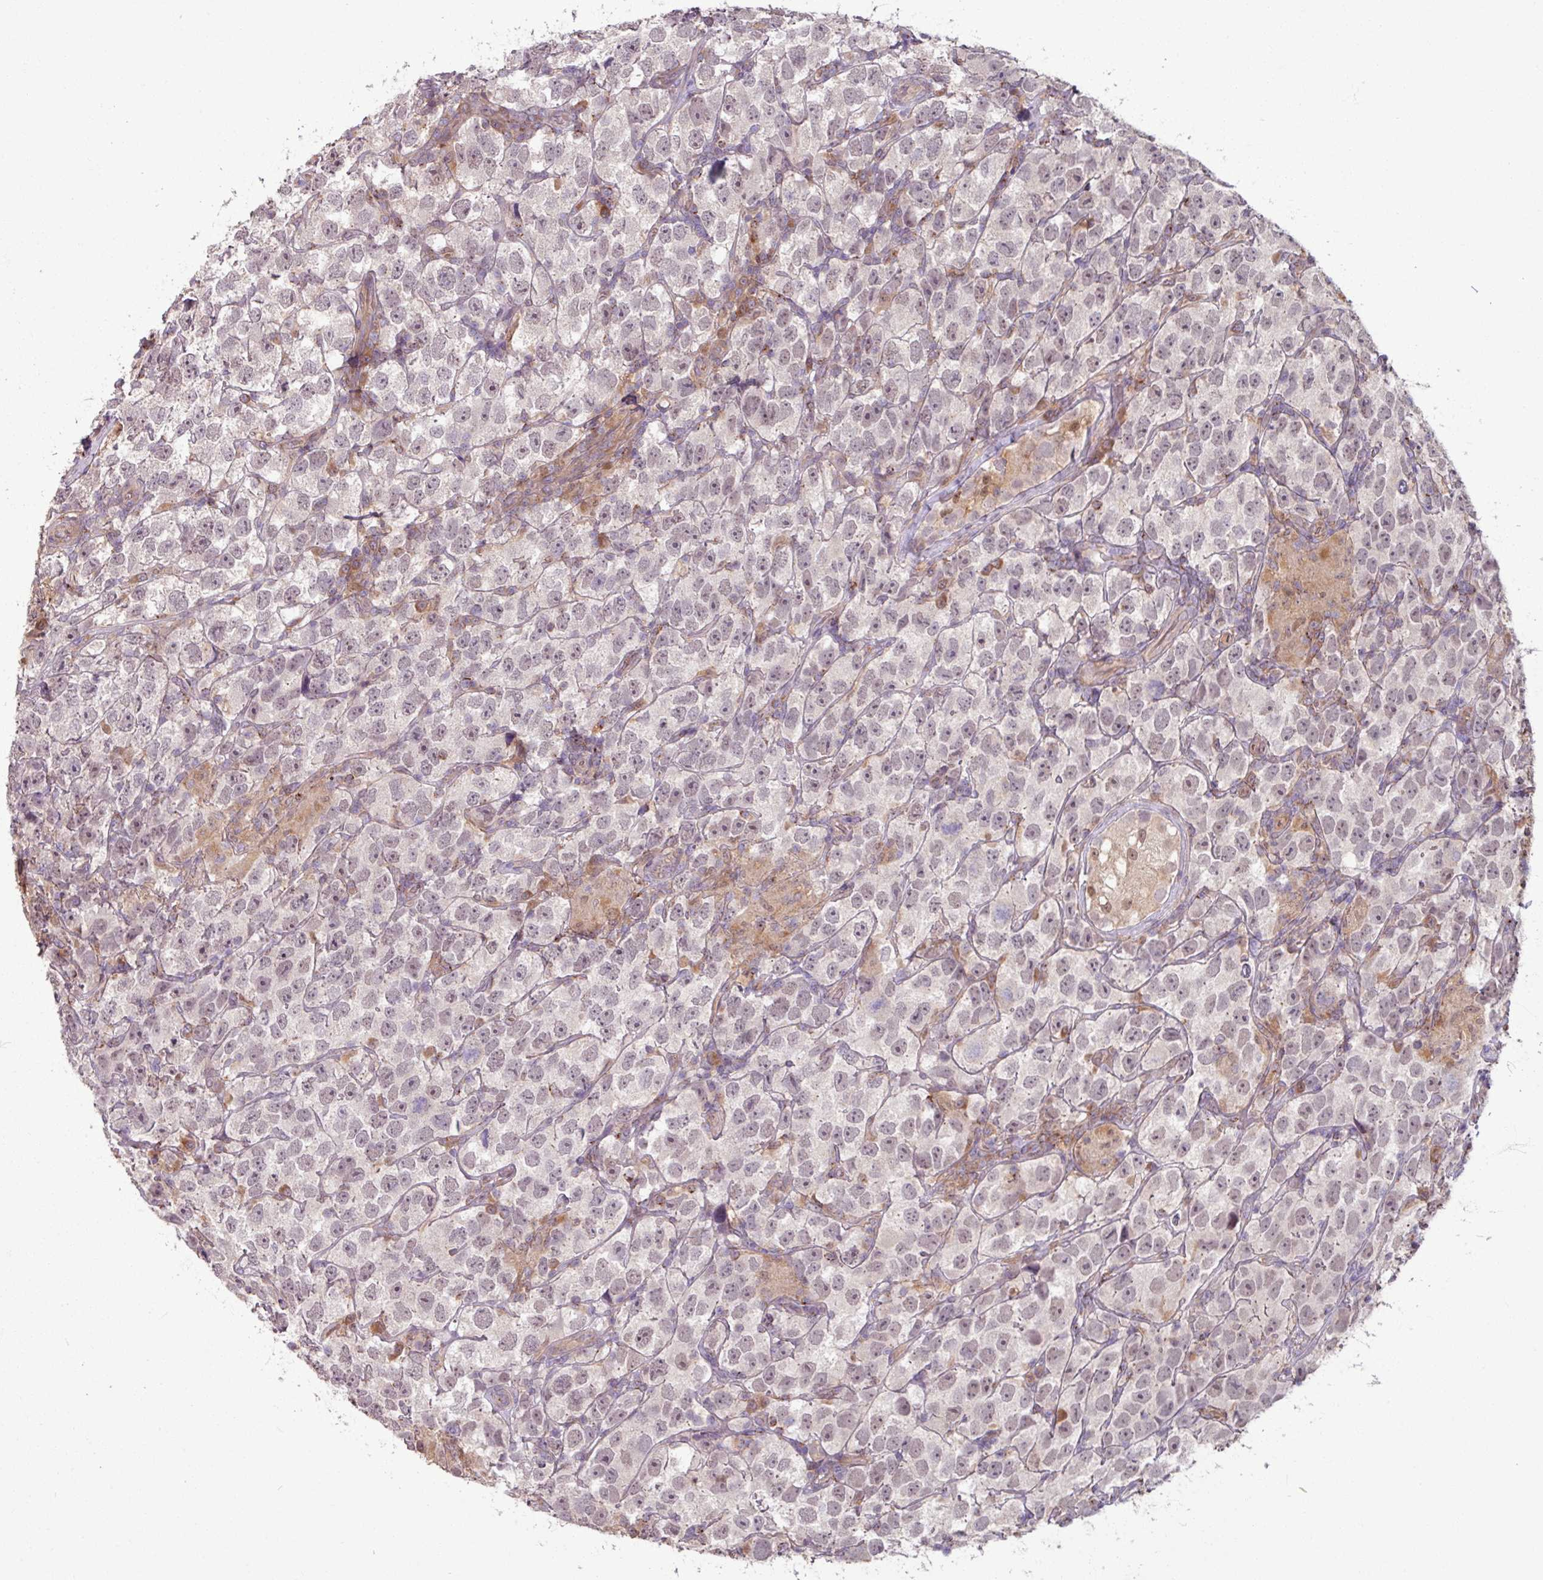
{"staining": {"intensity": "weak", "quantity": "25%-75%", "location": "nuclear"}, "tissue": "testis cancer", "cell_type": "Tumor cells", "image_type": "cancer", "snomed": [{"axis": "morphology", "description": "Seminoma, NOS"}, {"axis": "topography", "description": "Testis"}], "caption": "A histopathology image of seminoma (testis) stained for a protein displays weak nuclear brown staining in tumor cells. The staining is performed using DAB brown chromogen to label protein expression. The nuclei are counter-stained blue using hematoxylin.", "gene": "OR6B1", "patient": {"sex": "male", "age": 26}}